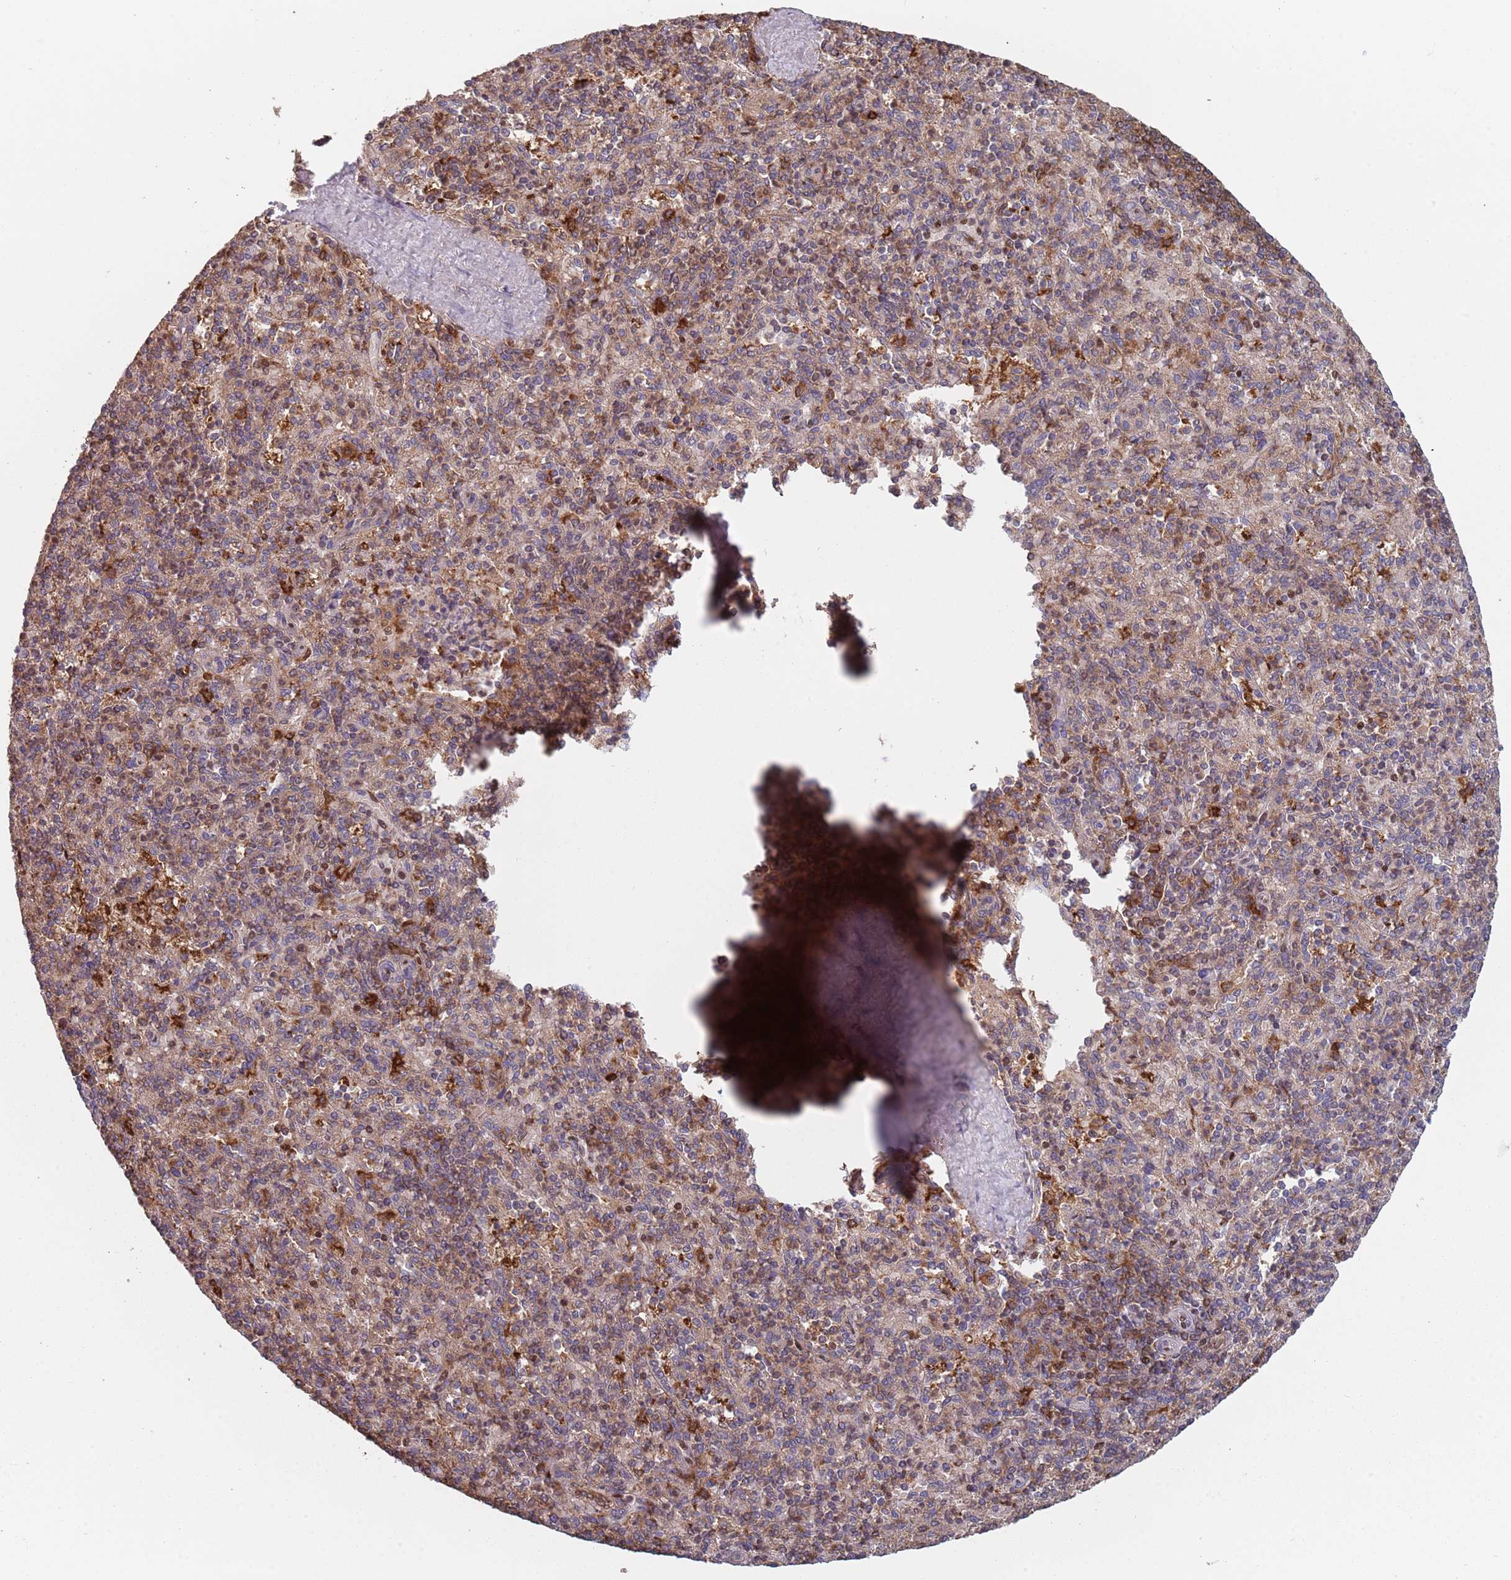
{"staining": {"intensity": "strong", "quantity": "25%-75%", "location": "cytoplasmic/membranous"}, "tissue": "spleen", "cell_type": "Cells in red pulp", "image_type": "normal", "snomed": [{"axis": "morphology", "description": "Normal tissue, NOS"}, {"axis": "topography", "description": "Spleen"}], "caption": "Immunohistochemical staining of normal spleen demonstrates high levels of strong cytoplasmic/membranous staining in approximately 25%-75% of cells in red pulp.", "gene": "GDI1", "patient": {"sex": "male", "age": 82}}